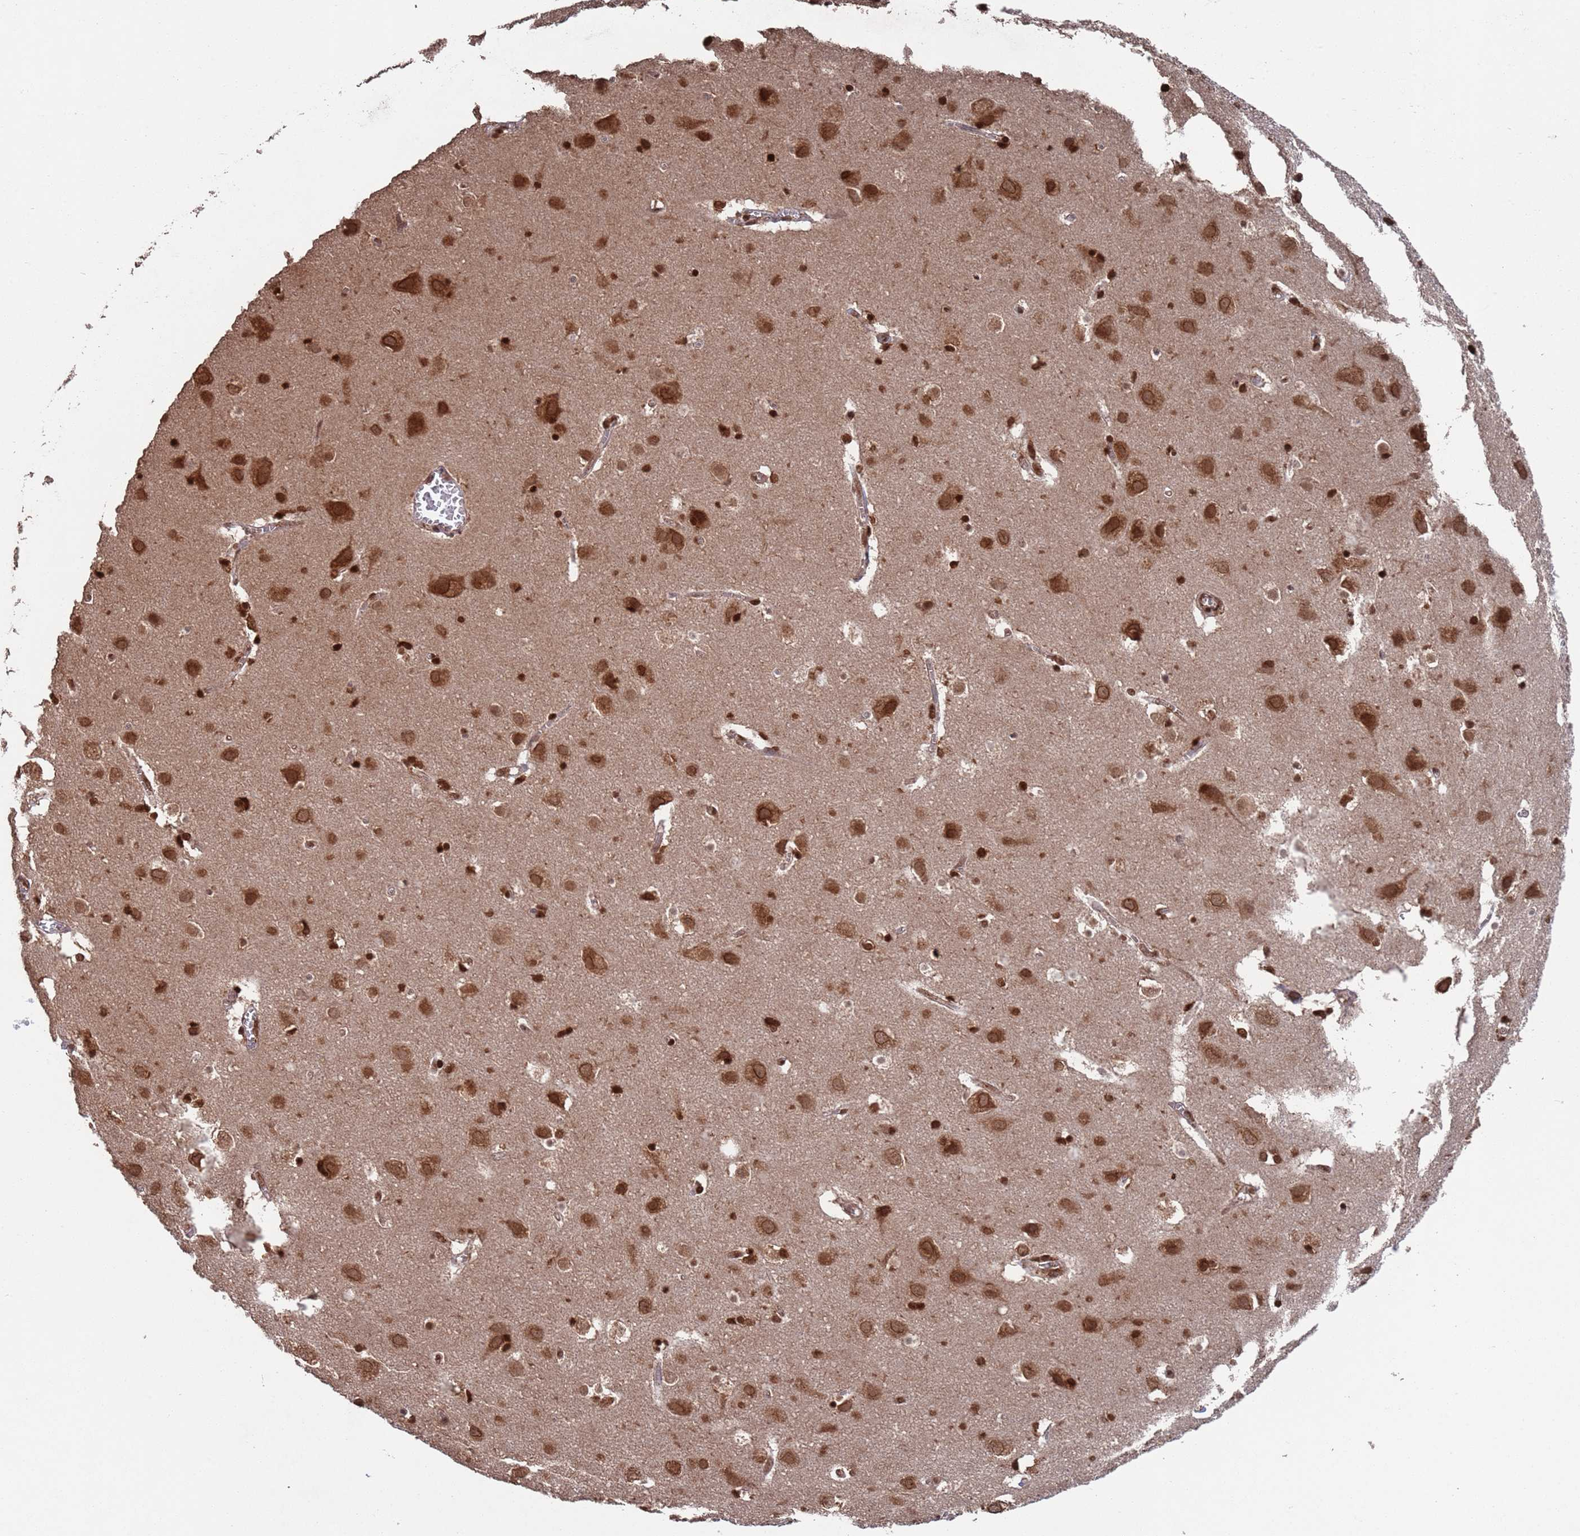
{"staining": {"intensity": "weak", "quantity": "25%-75%", "location": "cytoplasmic/membranous"}, "tissue": "cerebral cortex", "cell_type": "Endothelial cells", "image_type": "normal", "snomed": [{"axis": "morphology", "description": "Normal tissue, NOS"}, {"axis": "topography", "description": "Cerebral cortex"}], "caption": "Unremarkable cerebral cortex shows weak cytoplasmic/membranous staining in about 25%-75% of endothelial cells, visualized by immunohistochemistry. Nuclei are stained in blue.", "gene": "FUBP3", "patient": {"sex": "male", "age": 54}}